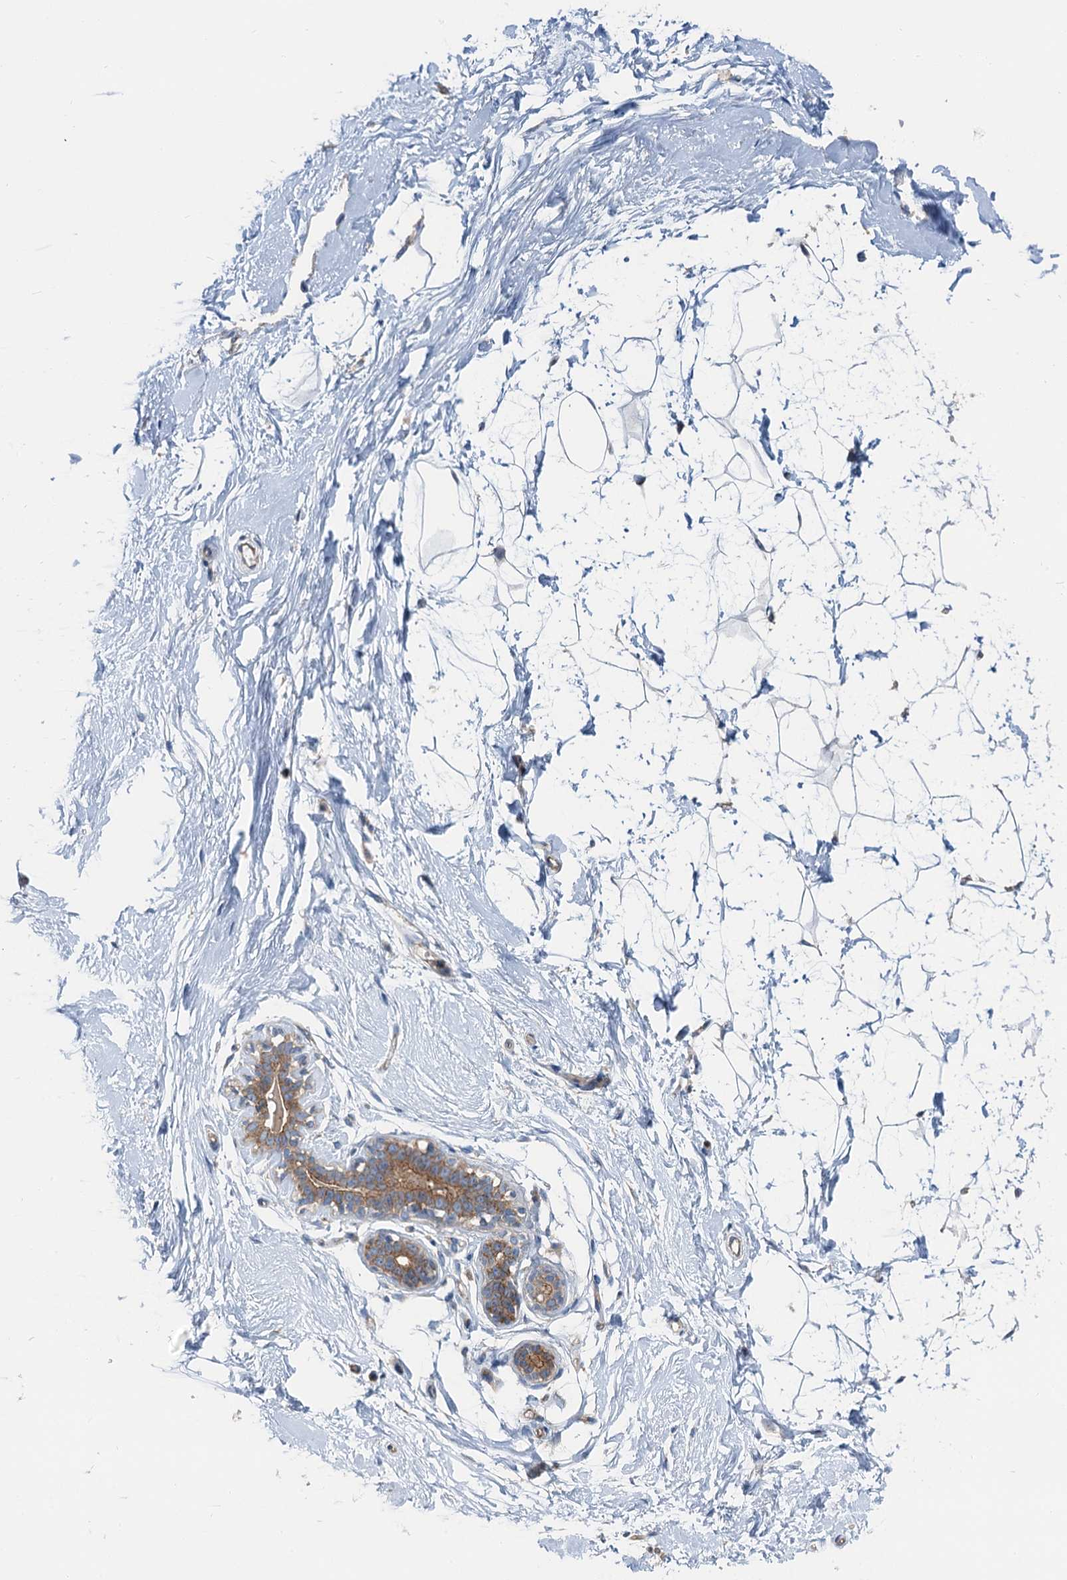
{"staining": {"intensity": "negative", "quantity": "none", "location": "none"}, "tissue": "breast", "cell_type": "Adipocytes", "image_type": "normal", "snomed": [{"axis": "morphology", "description": "Normal tissue, NOS"}, {"axis": "morphology", "description": "Adenoma, NOS"}, {"axis": "topography", "description": "Breast"}], "caption": "IHC micrograph of benign breast: breast stained with DAB (3,3'-diaminobenzidine) exhibits no significant protein staining in adipocytes. (Immunohistochemistry, brightfield microscopy, high magnification).", "gene": "ANKRD26", "patient": {"sex": "female", "age": 23}}